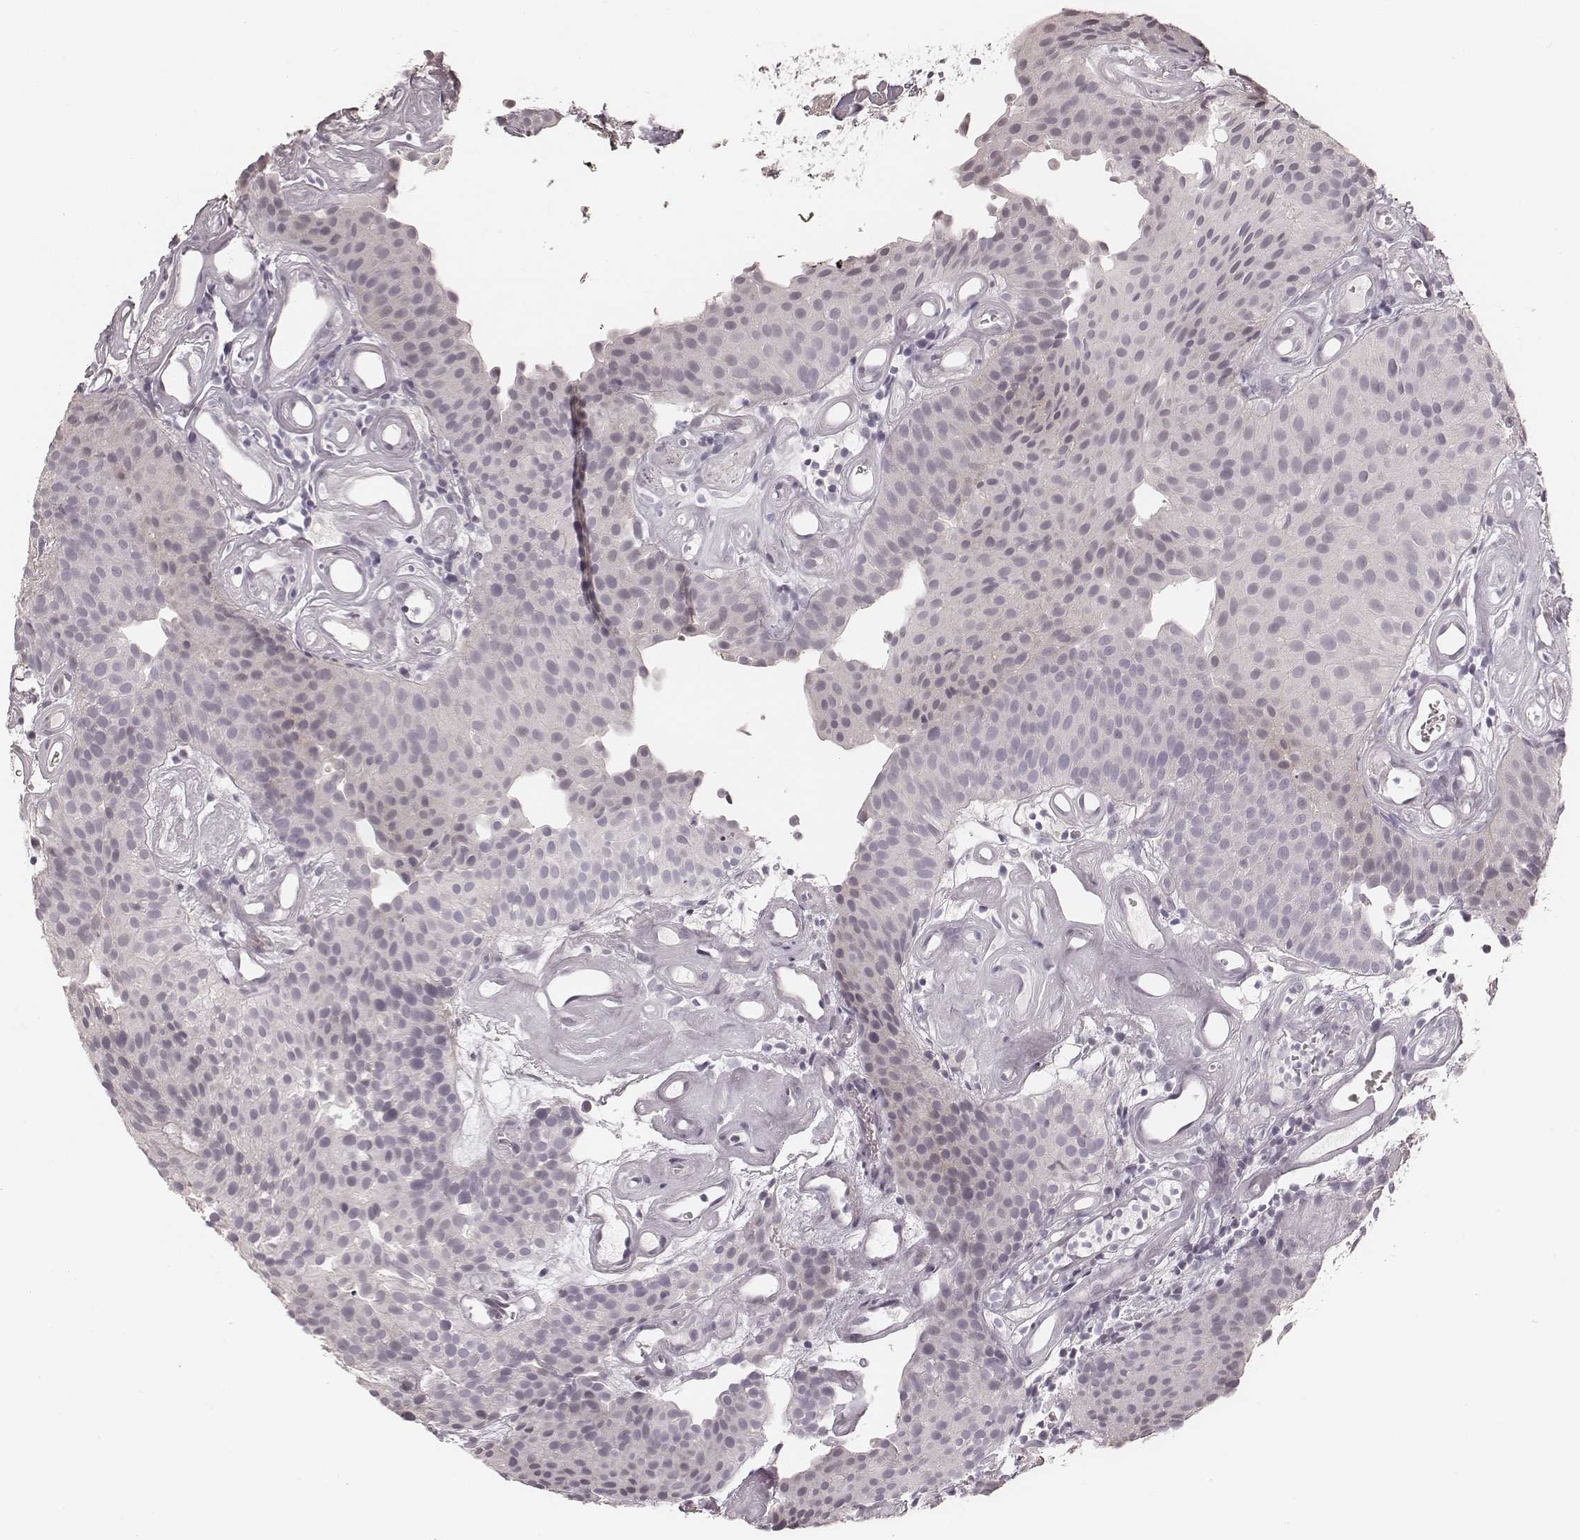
{"staining": {"intensity": "negative", "quantity": "none", "location": "none"}, "tissue": "urothelial cancer", "cell_type": "Tumor cells", "image_type": "cancer", "snomed": [{"axis": "morphology", "description": "Urothelial carcinoma, Low grade"}, {"axis": "topography", "description": "Urinary bladder"}], "caption": "Tumor cells are negative for protein expression in human urothelial cancer.", "gene": "SPATA24", "patient": {"sex": "female", "age": 87}}